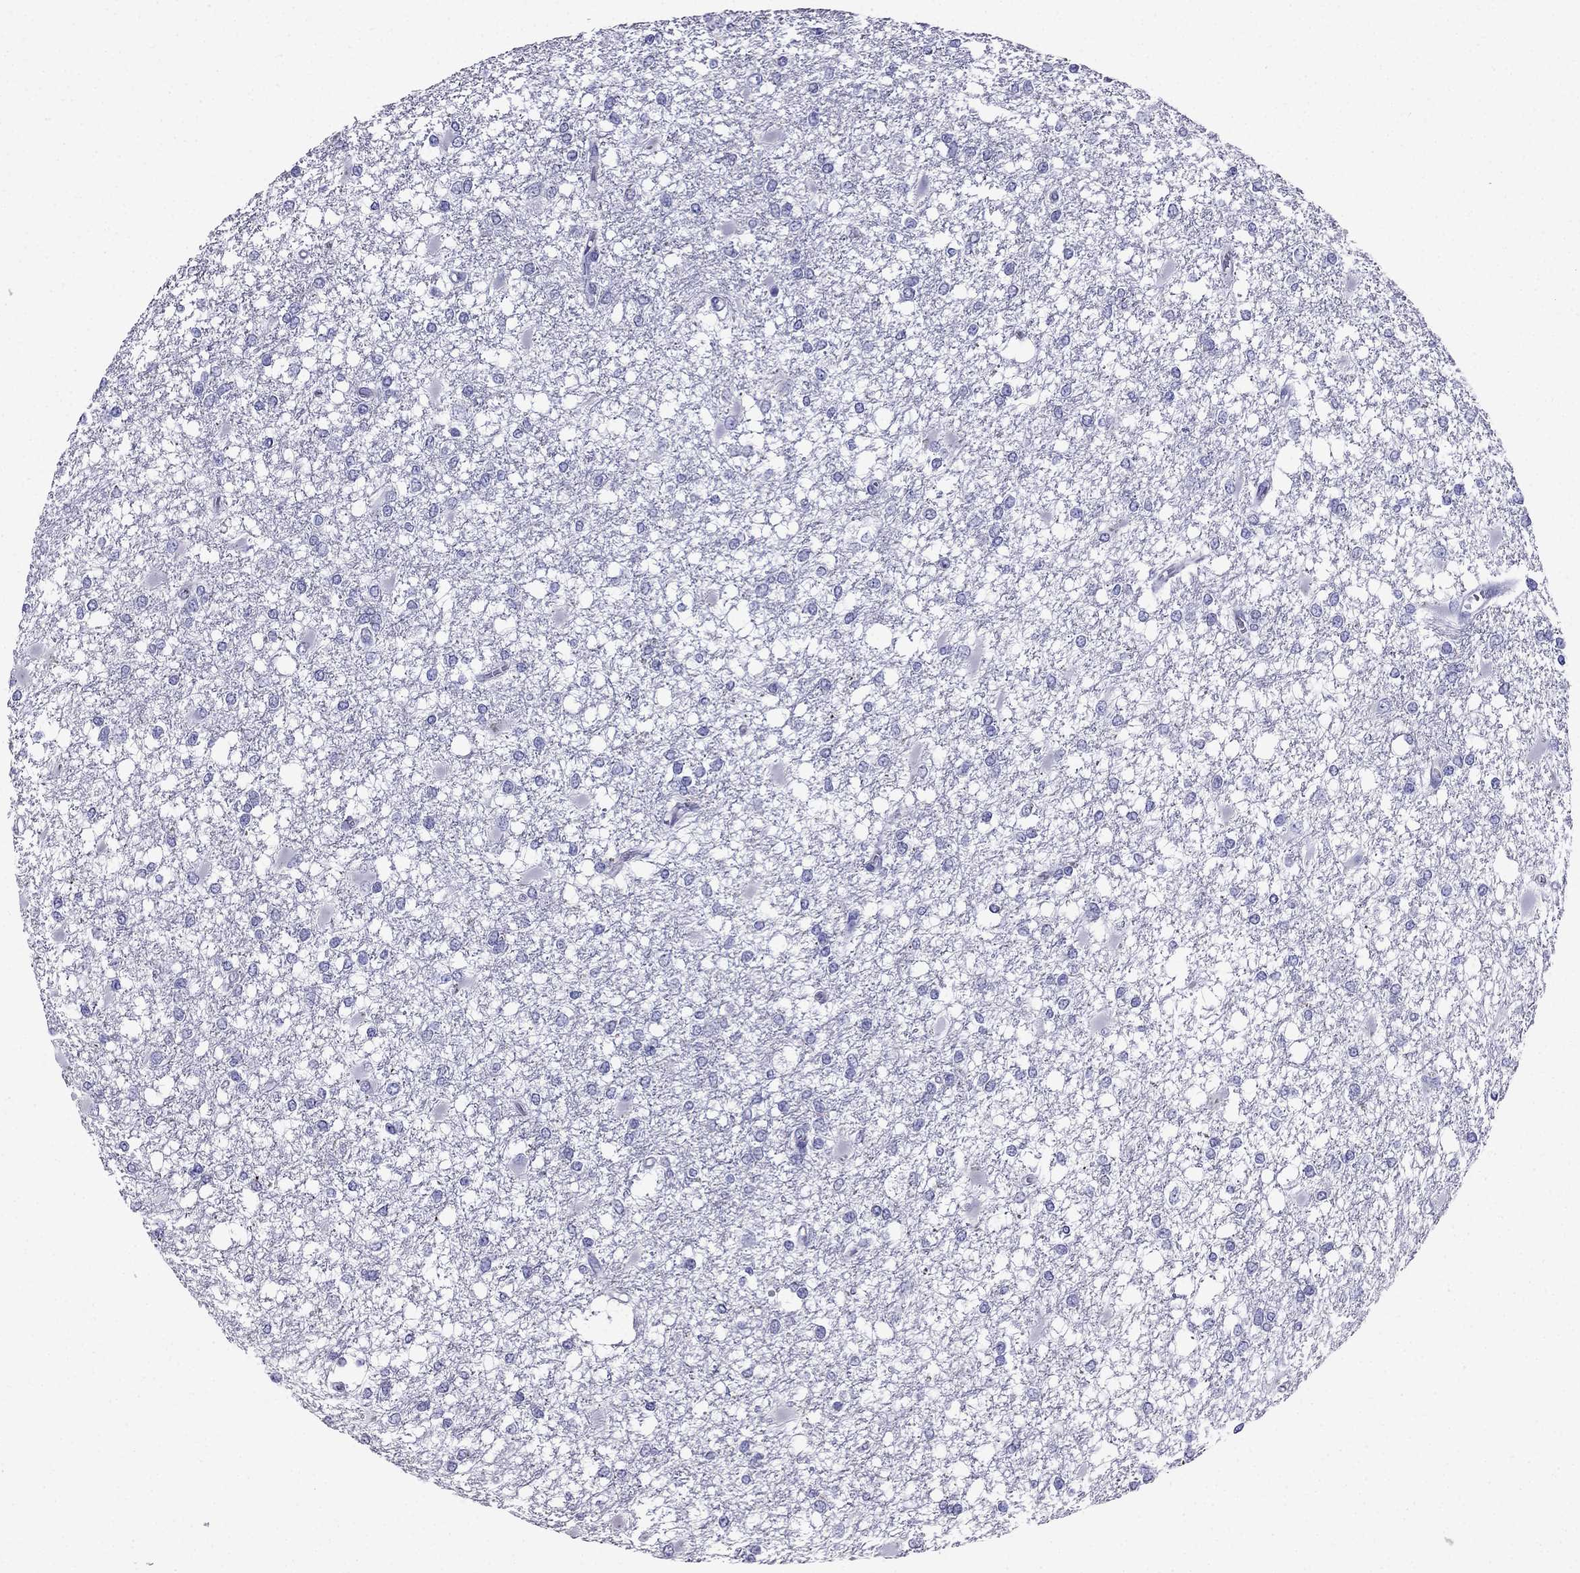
{"staining": {"intensity": "negative", "quantity": "none", "location": "none"}, "tissue": "glioma", "cell_type": "Tumor cells", "image_type": "cancer", "snomed": [{"axis": "morphology", "description": "Glioma, malignant, High grade"}, {"axis": "topography", "description": "Cerebral cortex"}], "caption": "IHC image of glioma stained for a protein (brown), which demonstrates no positivity in tumor cells. Nuclei are stained in blue.", "gene": "PTH", "patient": {"sex": "male", "age": 79}}